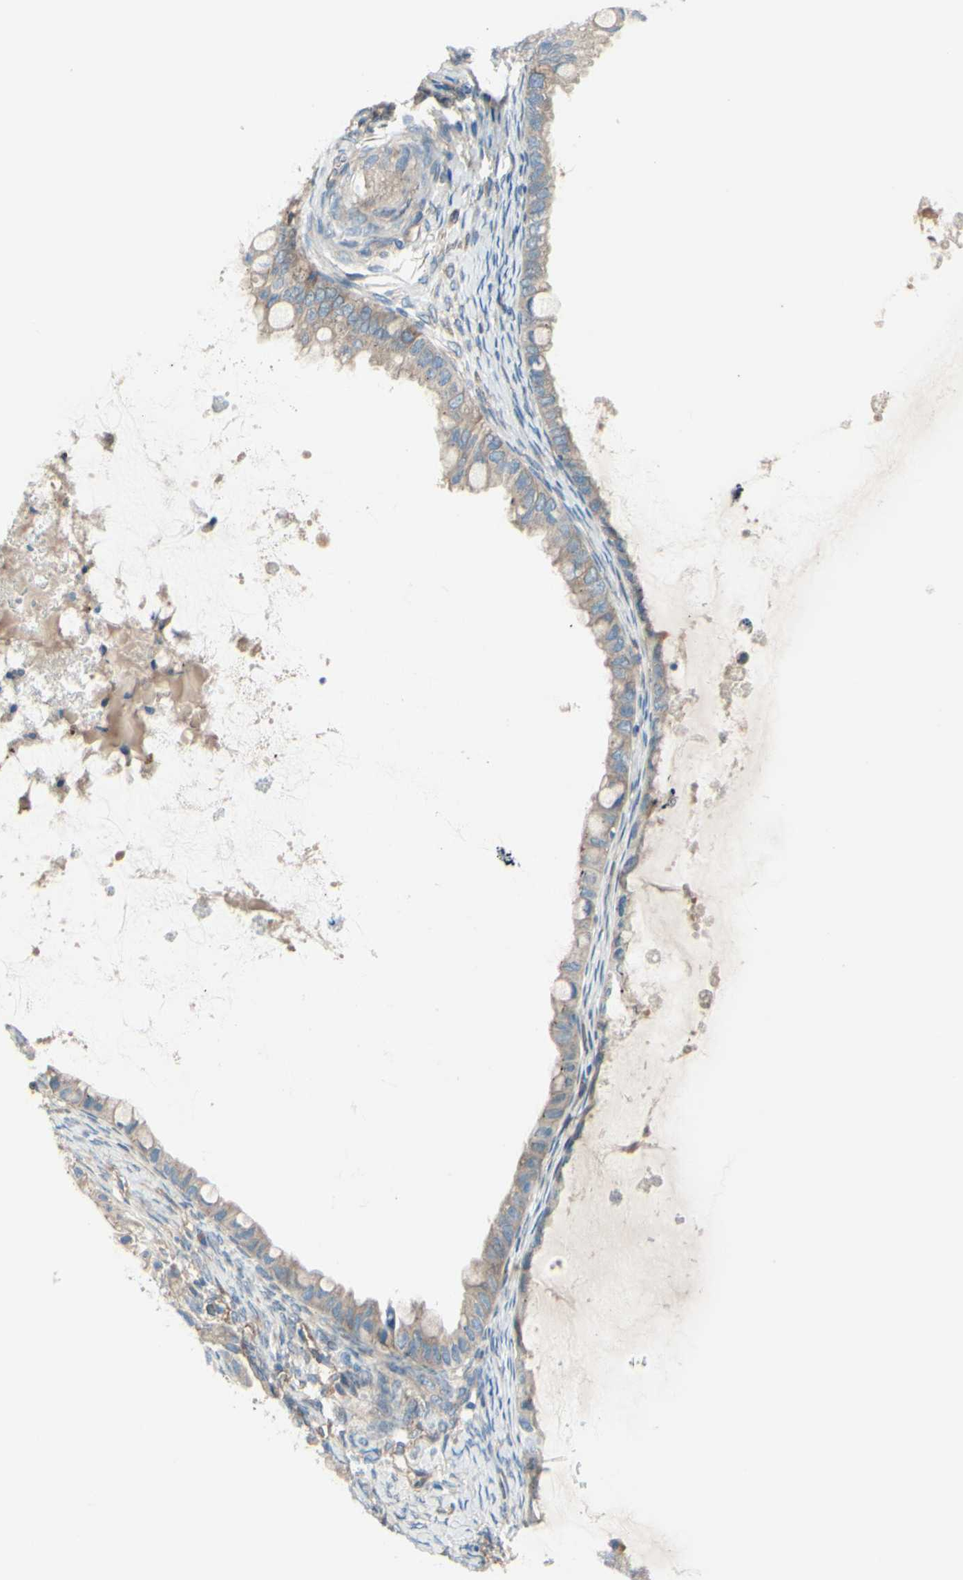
{"staining": {"intensity": "weak", "quantity": ">75%", "location": "cytoplasmic/membranous"}, "tissue": "ovarian cancer", "cell_type": "Tumor cells", "image_type": "cancer", "snomed": [{"axis": "morphology", "description": "Cystadenocarcinoma, mucinous, NOS"}, {"axis": "topography", "description": "Ovary"}], "caption": "Mucinous cystadenocarcinoma (ovarian) stained with a brown dye demonstrates weak cytoplasmic/membranous positive staining in approximately >75% of tumor cells.", "gene": "PCDHGA2", "patient": {"sex": "female", "age": 80}}